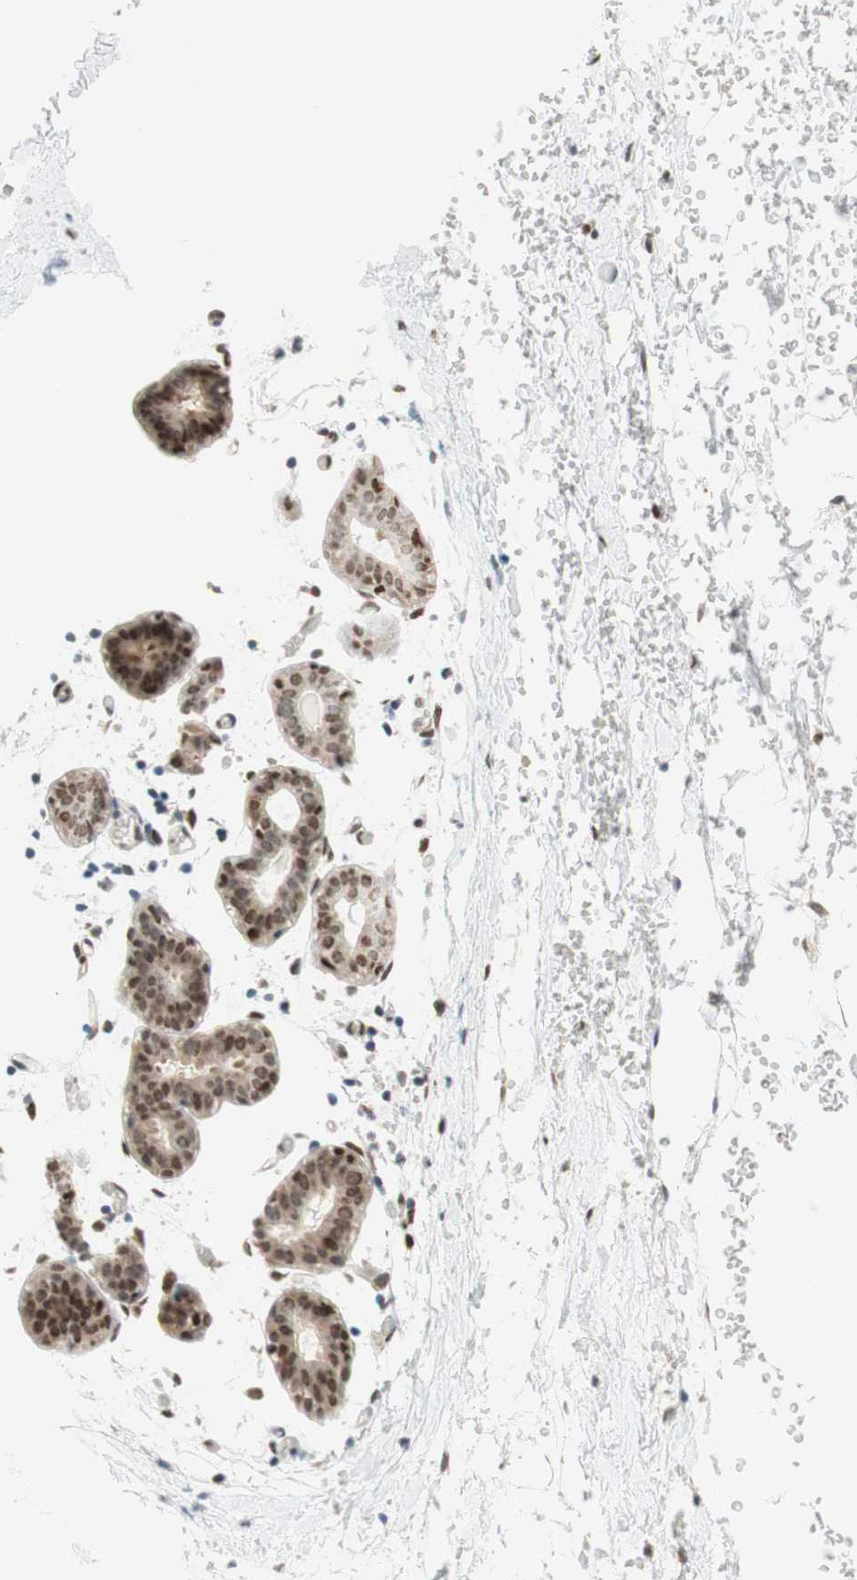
{"staining": {"intensity": "moderate", "quantity": ">75%", "location": "nuclear"}, "tissue": "breast", "cell_type": "Adipocytes", "image_type": "normal", "snomed": [{"axis": "morphology", "description": "Normal tissue, NOS"}, {"axis": "topography", "description": "Breast"}], "caption": "Moderate nuclear expression is present in approximately >75% of adipocytes in normal breast. (brown staining indicates protein expression, while blue staining denotes nuclei).", "gene": "DNMT3A", "patient": {"sex": "female", "age": 27}}